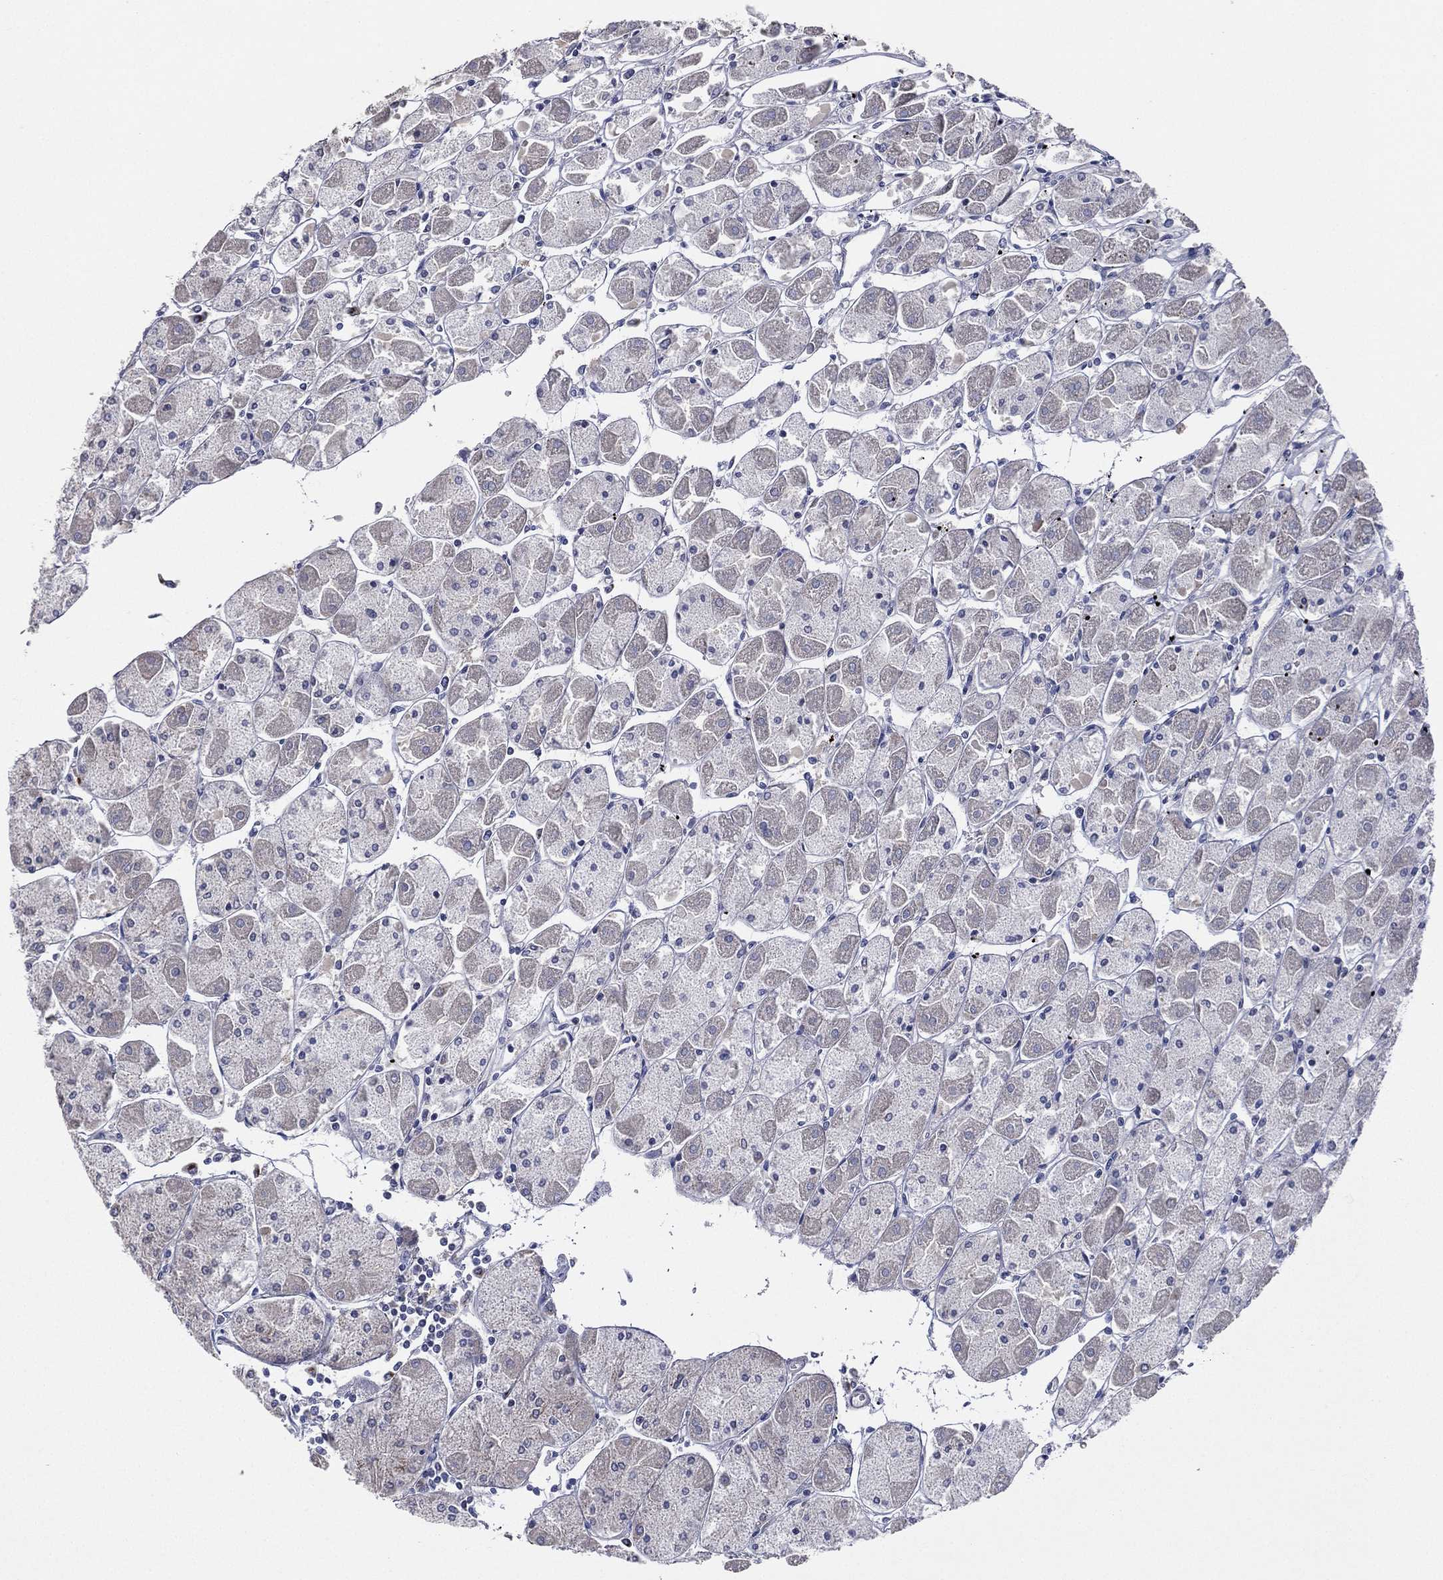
{"staining": {"intensity": "moderate", "quantity": "<25%", "location": "cytoplasmic/membranous"}, "tissue": "stomach", "cell_type": "Glandular cells", "image_type": "normal", "snomed": [{"axis": "morphology", "description": "Normal tissue, NOS"}, {"axis": "topography", "description": "Stomach"}], "caption": "The immunohistochemical stain highlights moderate cytoplasmic/membranous positivity in glandular cells of normal stomach. (DAB (3,3'-diaminobenzidine) IHC with brightfield microscopy, high magnification).", "gene": "ATP8A2", "patient": {"sex": "male", "age": 70}}